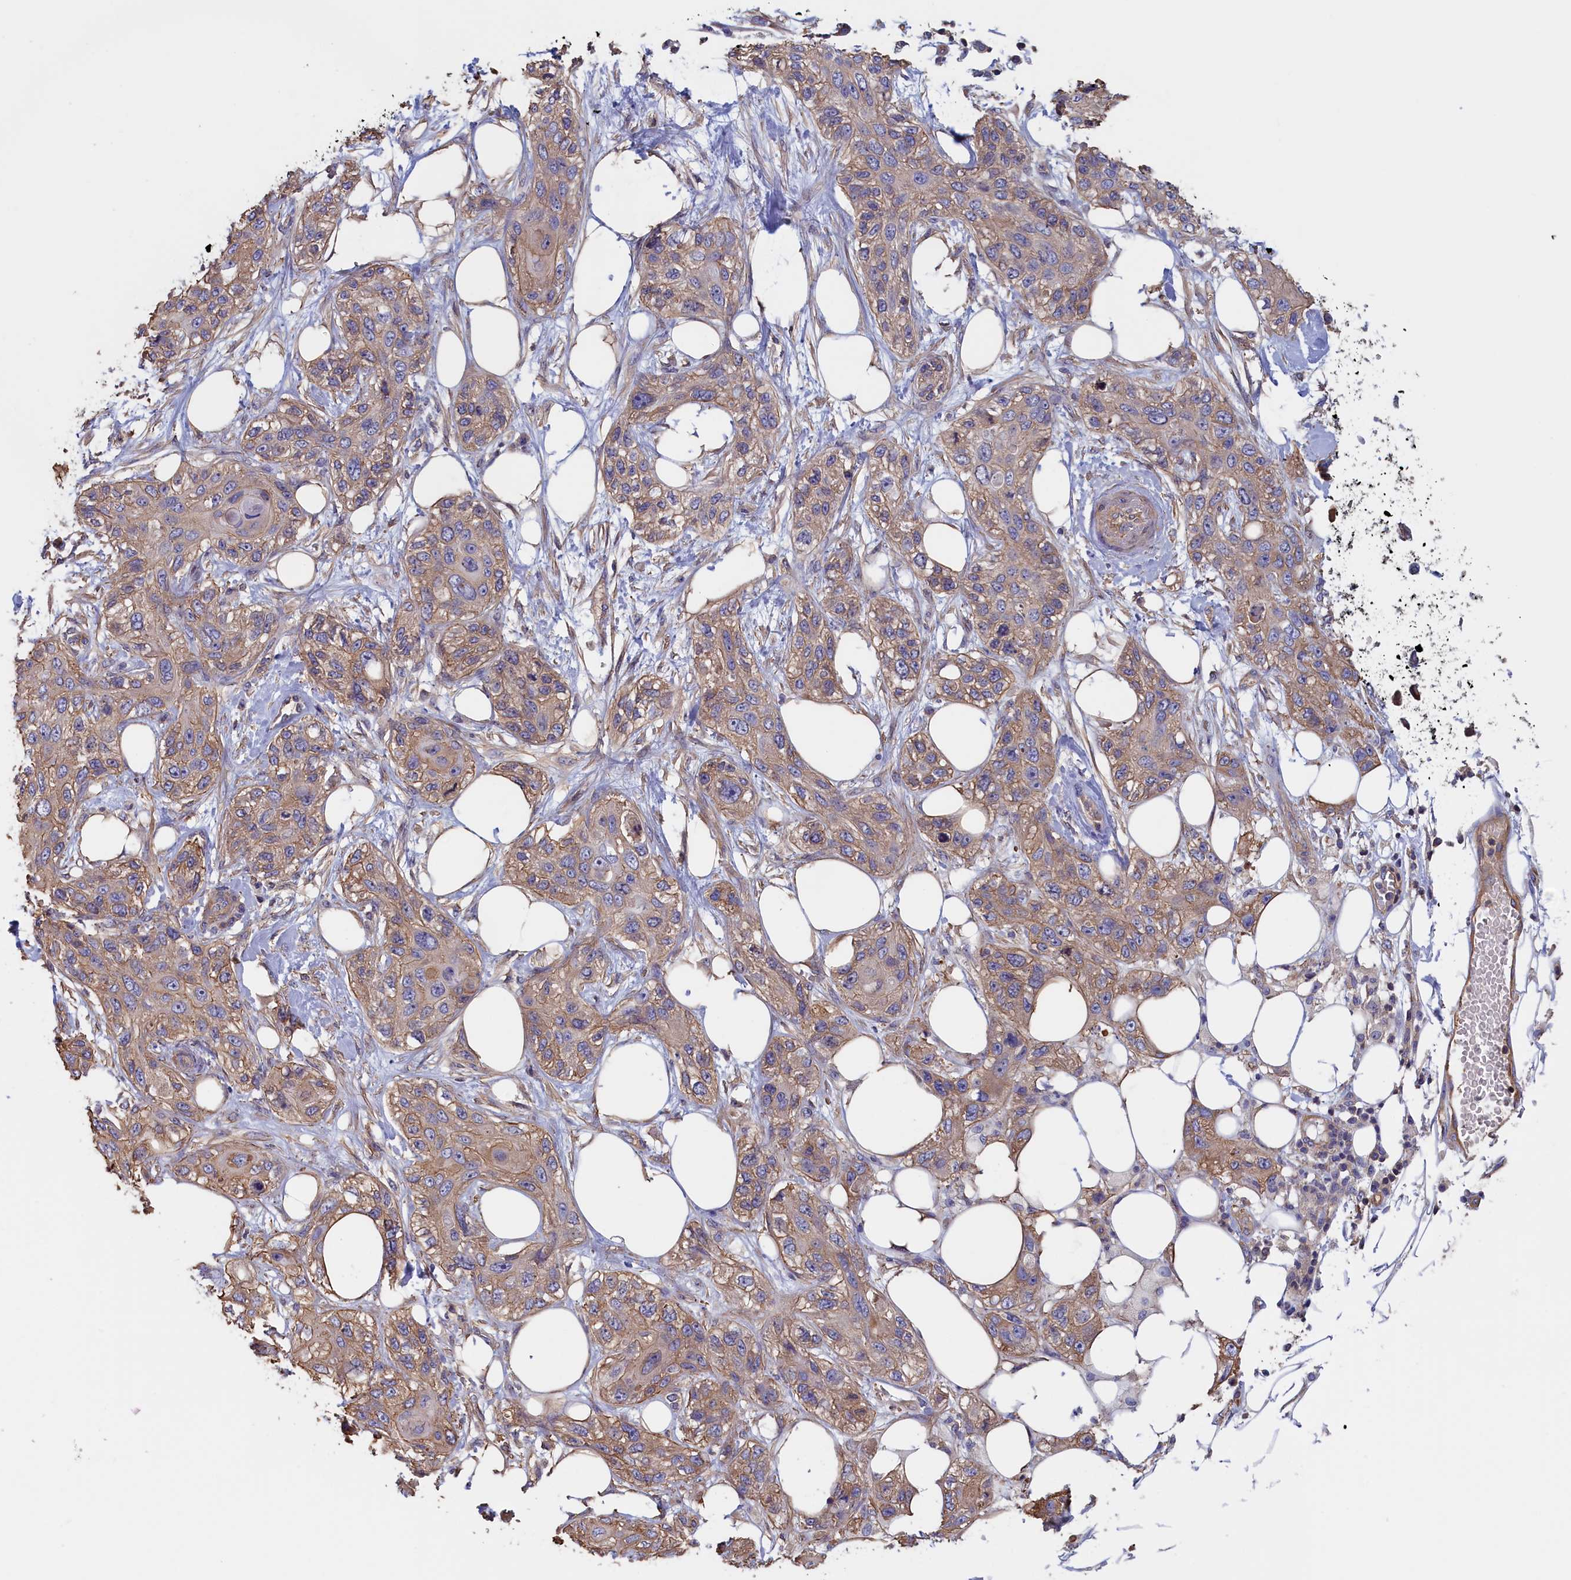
{"staining": {"intensity": "moderate", "quantity": ">75%", "location": "cytoplasmic/membranous"}, "tissue": "skin cancer", "cell_type": "Tumor cells", "image_type": "cancer", "snomed": [{"axis": "morphology", "description": "Normal tissue, NOS"}, {"axis": "morphology", "description": "Squamous cell carcinoma, NOS"}, {"axis": "topography", "description": "Skin"}], "caption": "Squamous cell carcinoma (skin) stained with DAB immunohistochemistry (IHC) shows medium levels of moderate cytoplasmic/membranous positivity in approximately >75% of tumor cells.", "gene": "ANKRD2", "patient": {"sex": "male", "age": 72}}